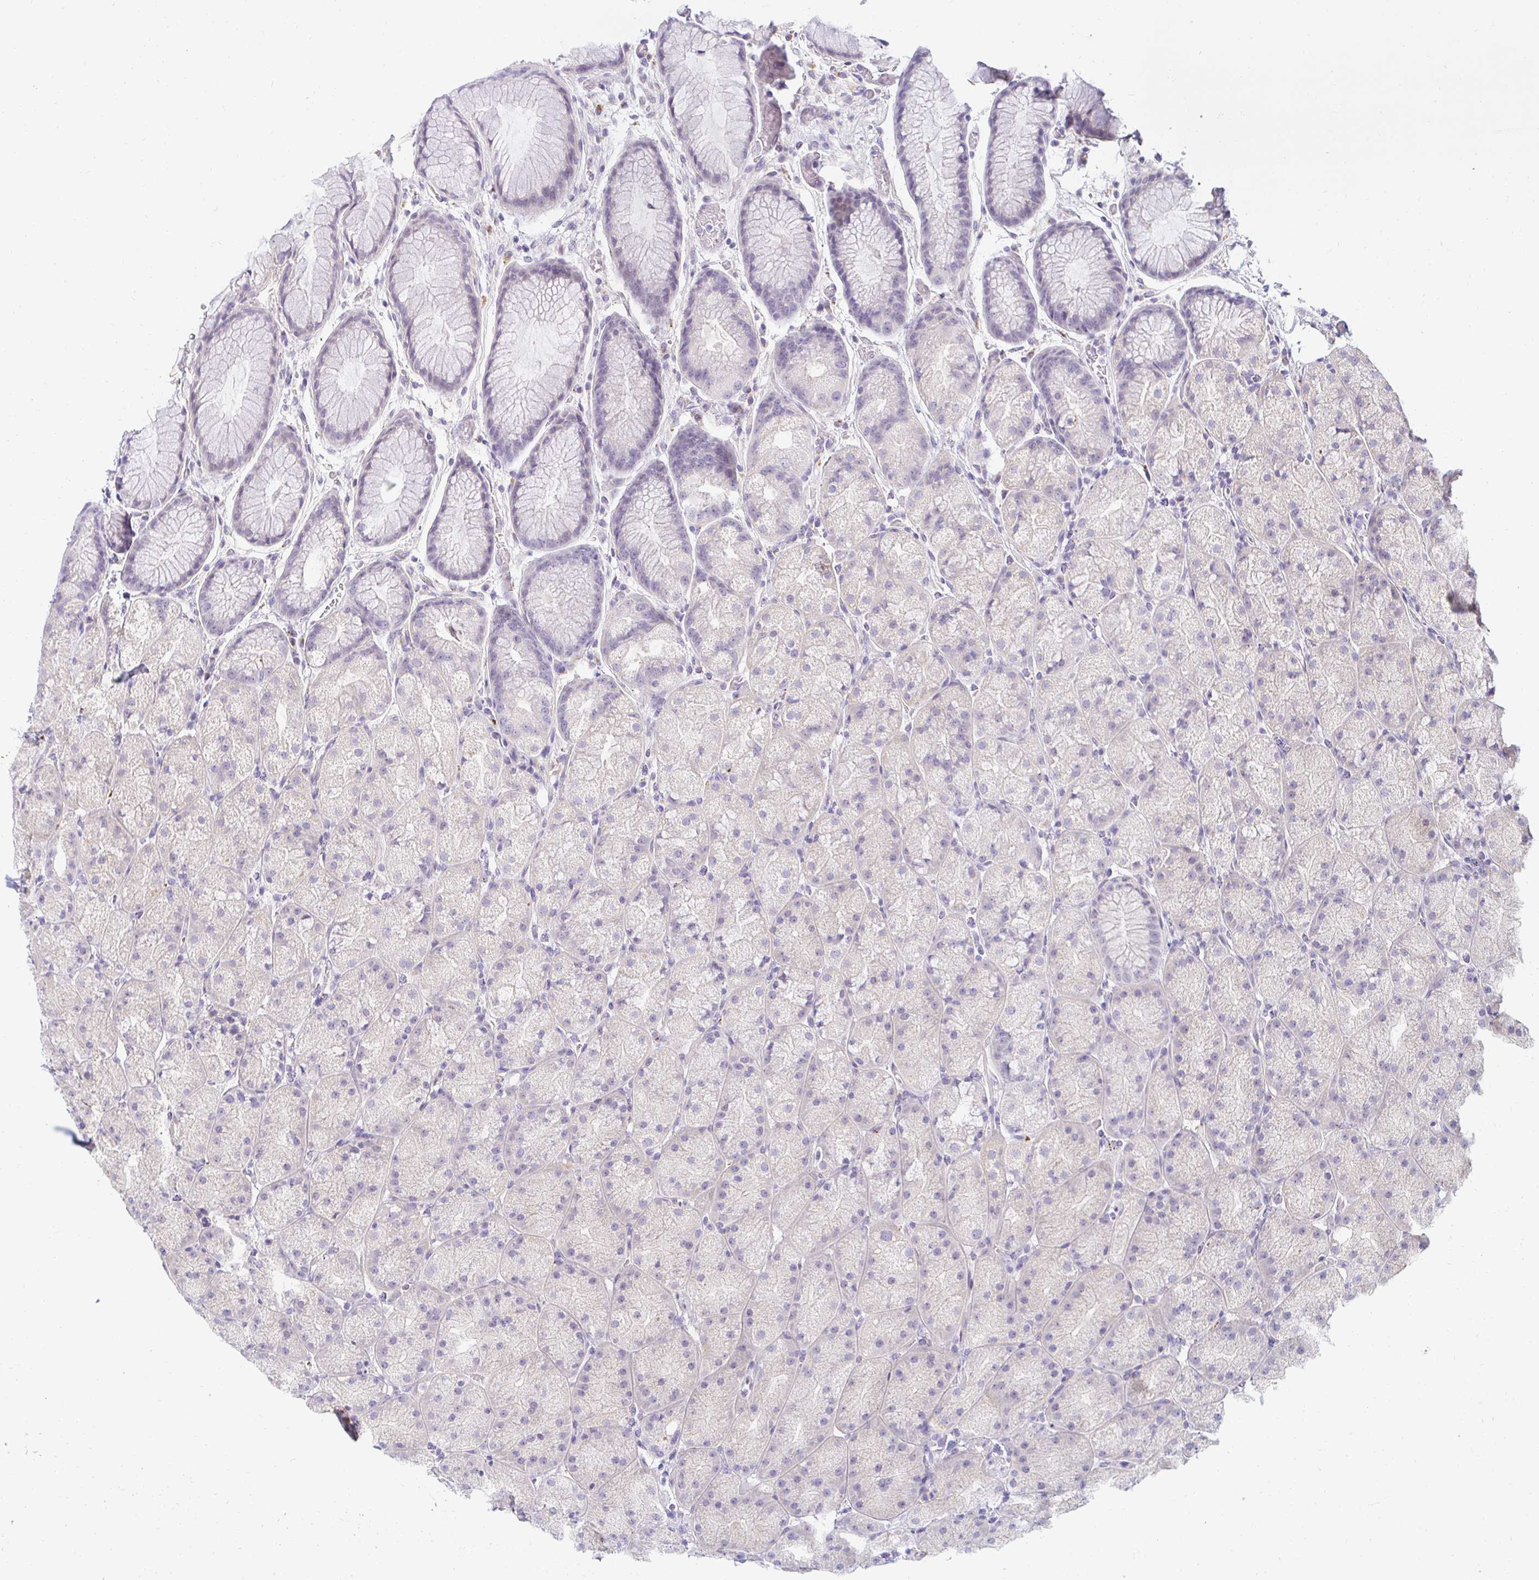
{"staining": {"intensity": "negative", "quantity": "none", "location": "none"}, "tissue": "stomach", "cell_type": "Glandular cells", "image_type": "normal", "snomed": [{"axis": "morphology", "description": "Normal tissue, NOS"}, {"axis": "topography", "description": "Stomach, upper"}, {"axis": "topography", "description": "Stomach"}], "caption": "A histopathology image of stomach stained for a protein shows no brown staining in glandular cells.", "gene": "OR51D1", "patient": {"sex": "male", "age": 48}}